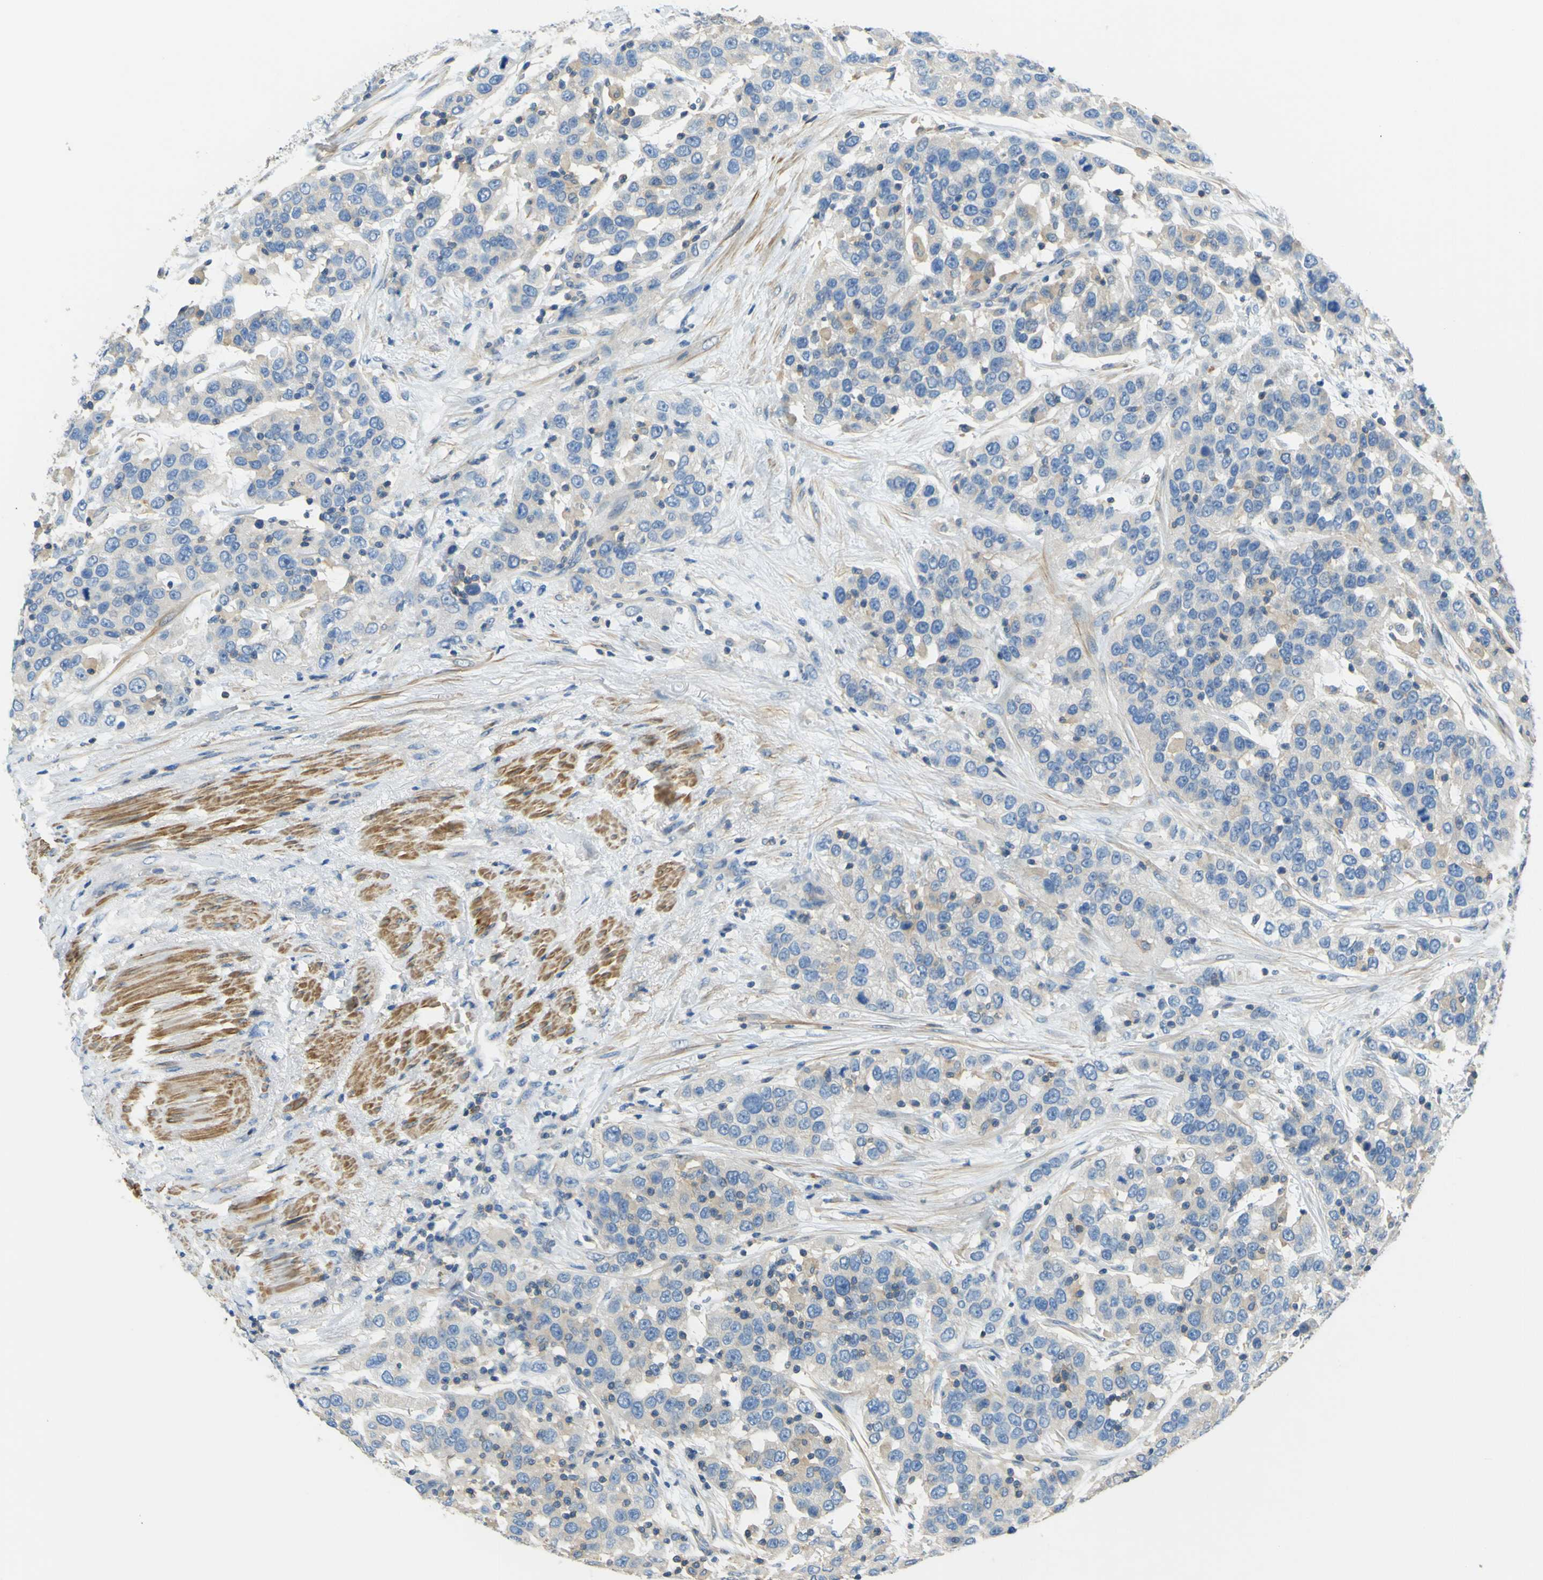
{"staining": {"intensity": "weak", "quantity": "25%-75%", "location": "cytoplasmic/membranous"}, "tissue": "urothelial cancer", "cell_type": "Tumor cells", "image_type": "cancer", "snomed": [{"axis": "morphology", "description": "Urothelial carcinoma, High grade"}, {"axis": "topography", "description": "Urinary bladder"}], "caption": "Protein staining of high-grade urothelial carcinoma tissue demonstrates weak cytoplasmic/membranous staining in approximately 25%-75% of tumor cells. The staining was performed using DAB to visualize the protein expression in brown, while the nuclei were stained in blue with hematoxylin (Magnification: 20x).", "gene": "OGN", "patient": {"sex": "female", "age": 80}}